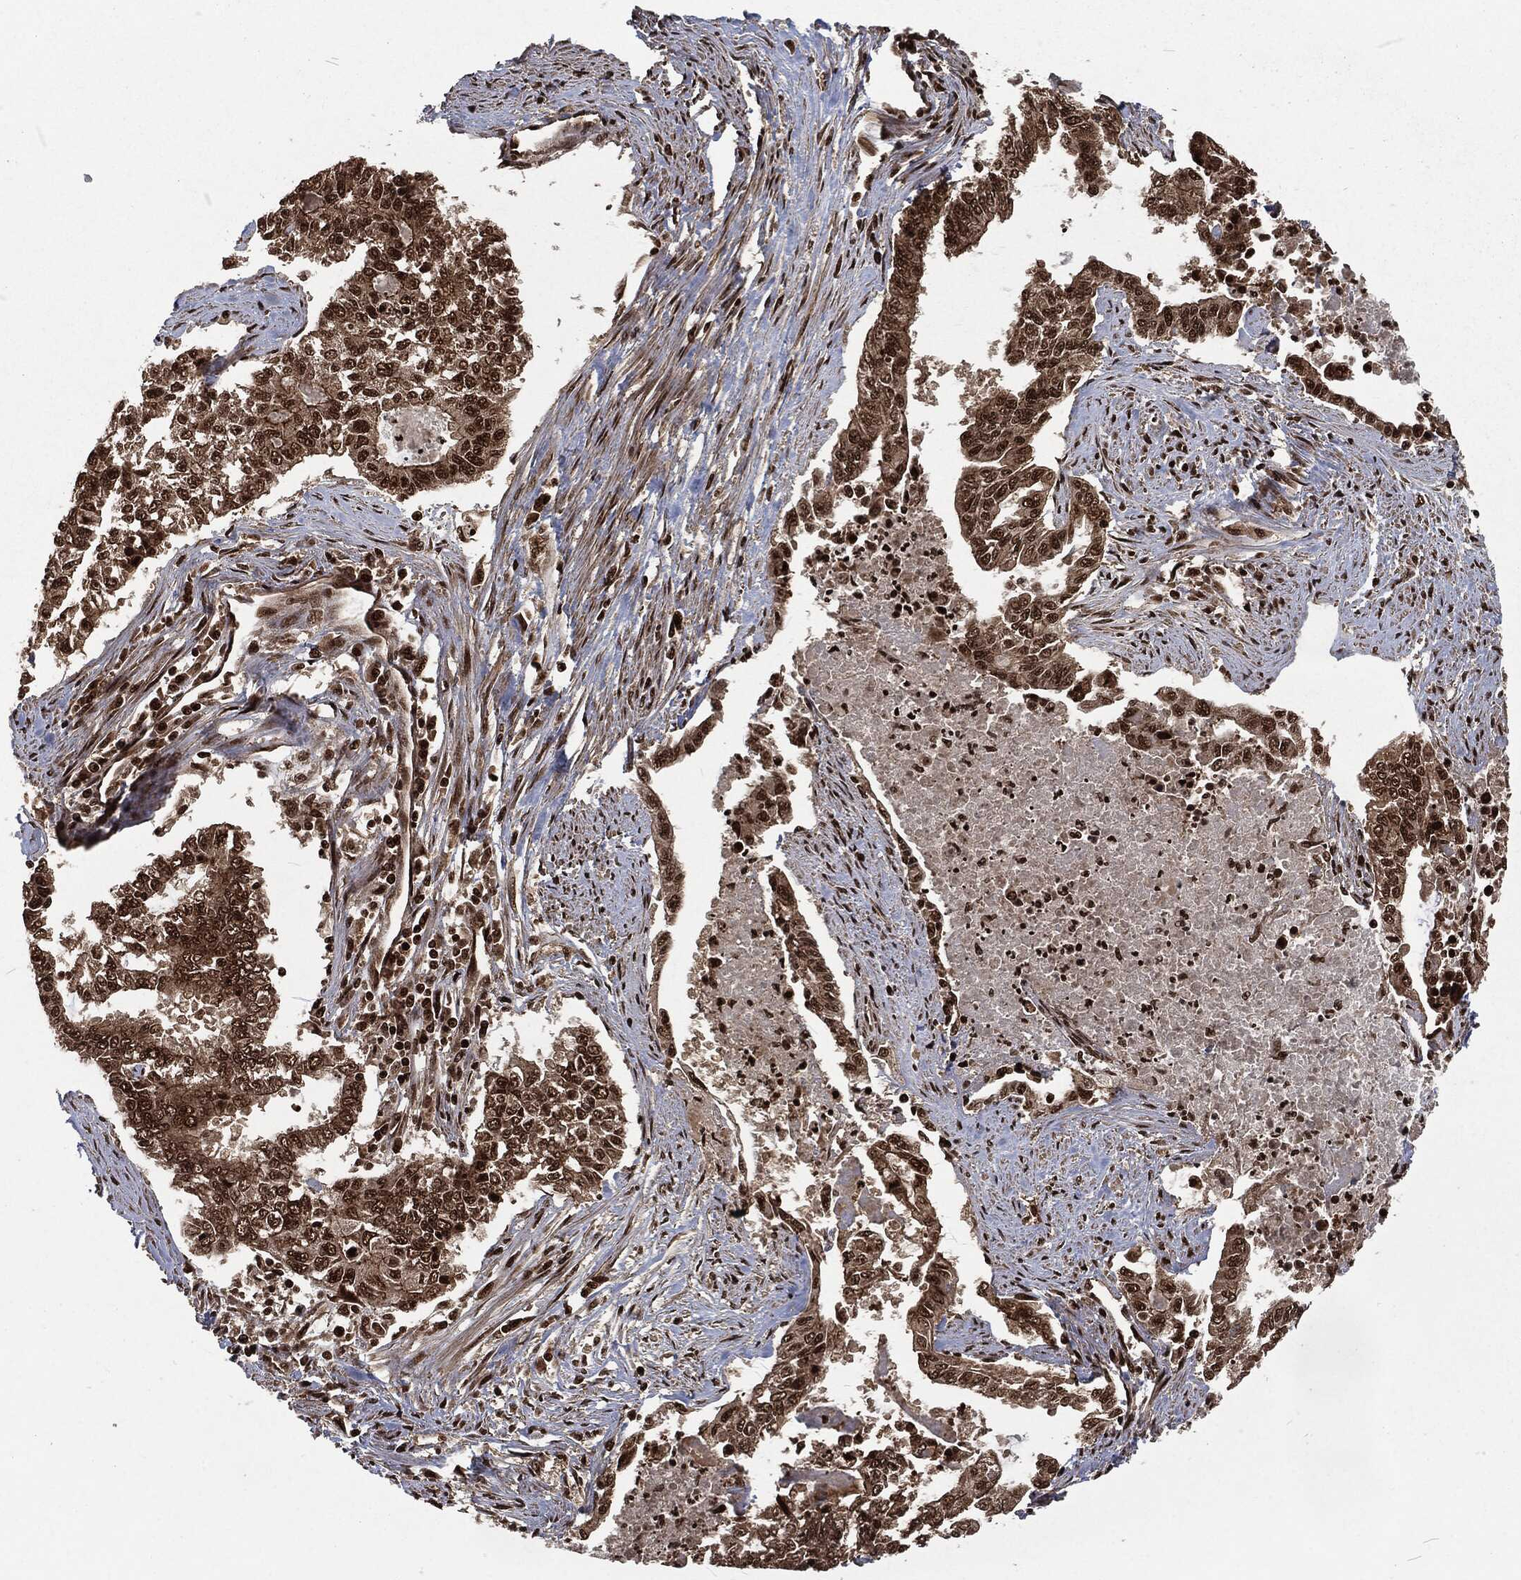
{"staining": {"intensity": "strong", "quantity": "25%-75%", "location": "nuclear"}, "tissue": "endometrial cancer", "cell_type": "Tumor cells", "image_type": "cancer", "snomed": [{"axis": "morphology", "description": "Adenocarcinoma, NOS"}, {"axis": "topography", "description": "Uterus"}], "caption": "Immunohistochemical staining of human adenocarcinoma (endometrial) reveals high levels of strong nuclear protein staining in approximately 25%-75% of tumor cells.", "gene": "NGRN", "patient": {"sex": "female", "age": 59}}